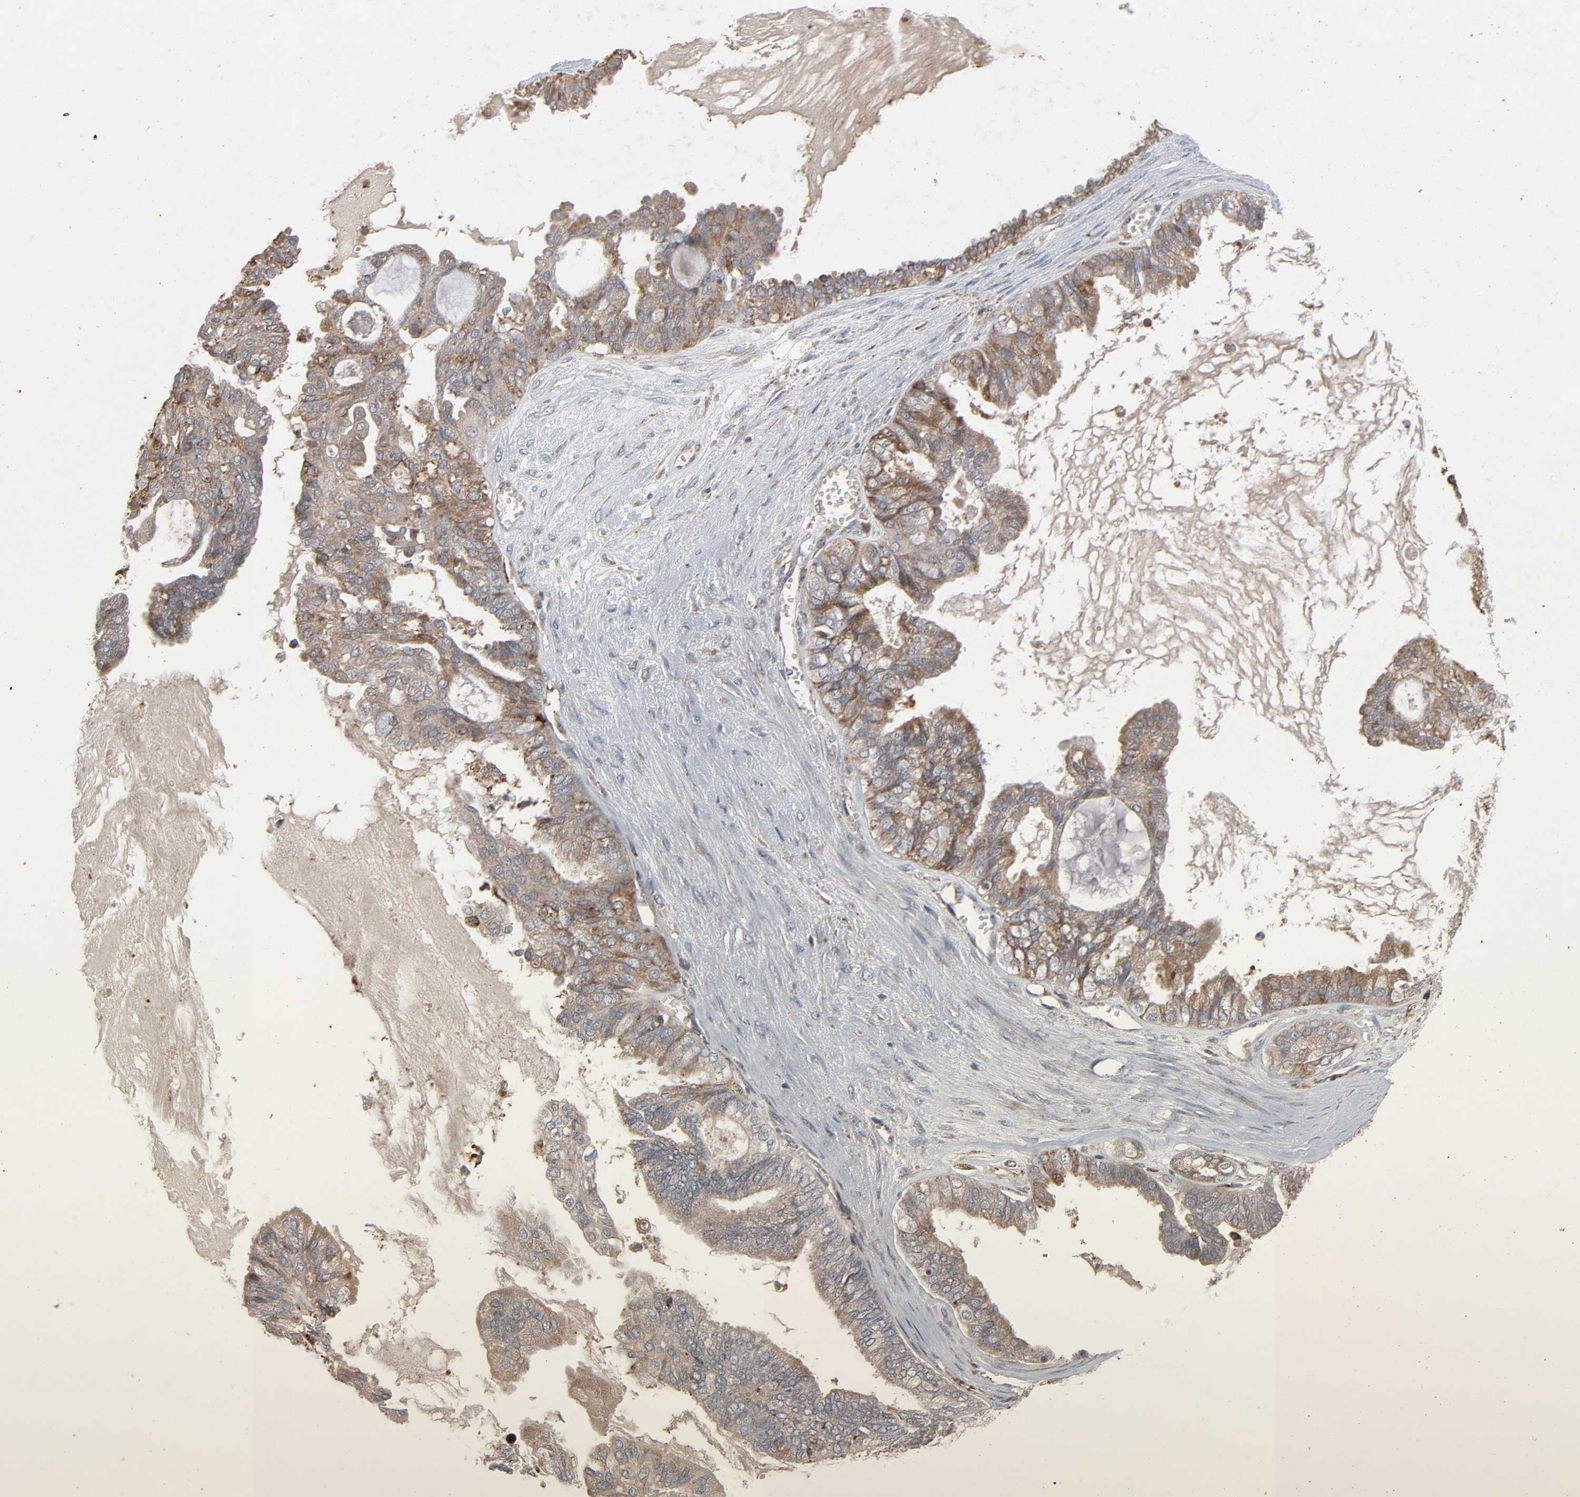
{"staining": {"intensity": "moderate", "quantity": ">75%", "location": "cytoplasmic/membranous"}, "tissue": "ovarian cancer", "cell_type": "Tumor cells", "image_type": "cancer", "snomed": [{"axis": "morphology", "description": "Carcinoma, NOS"}, {"axis": "morphology", "description": "Carcinoma, endometroid"}, {"axis": "topography", "description": "Ovary"}], "caption": "Protein expression analysis of human ovarian cancer (endometroid carcinoma) reveals moderate cytoplasmic/membranous expression in about >75% of tumor cells.", "gene": "ADCY4", "patient": {"sex": "female", "age": 50}}